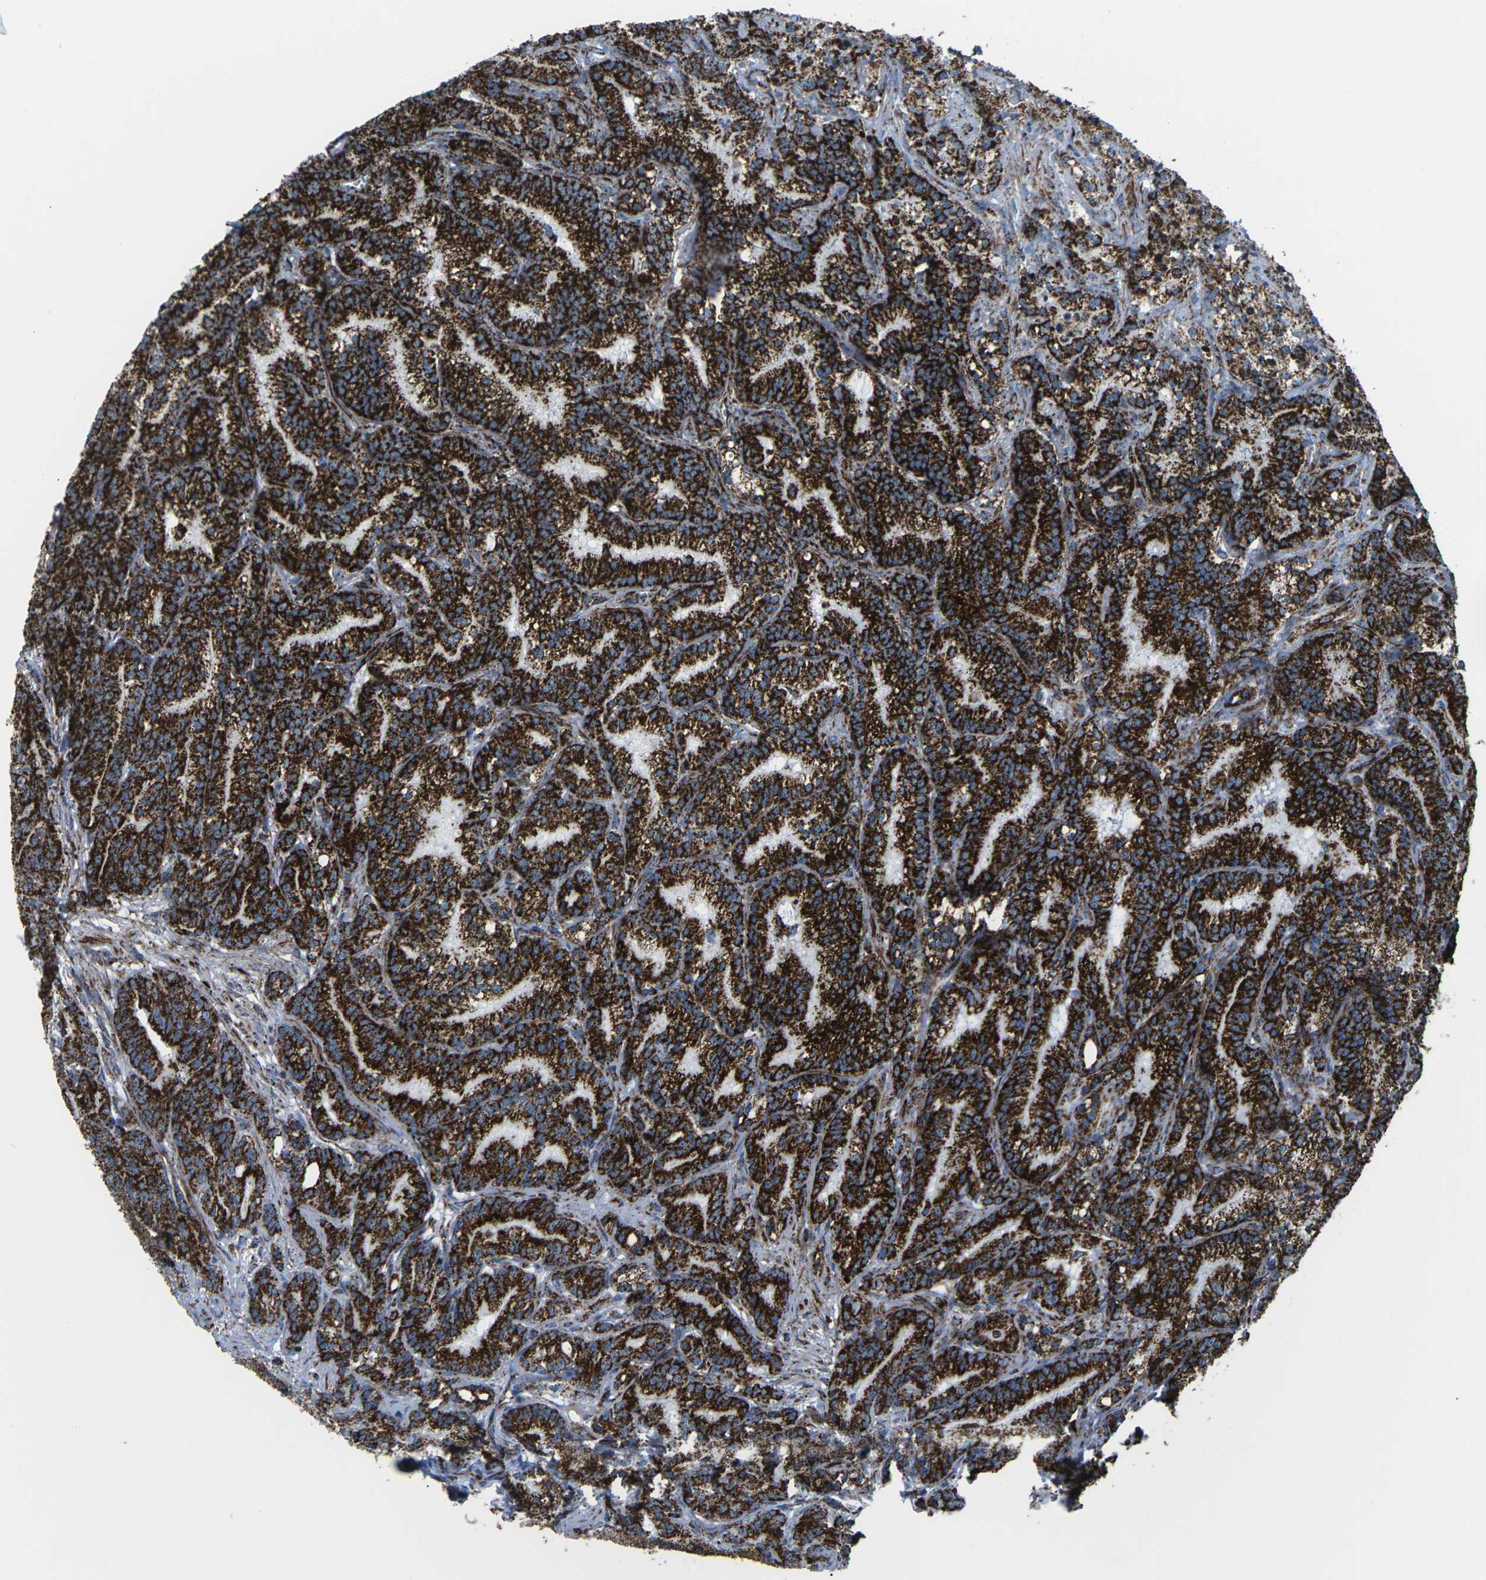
{"staining": {"intensity": "strong", "quantity": ">75%", "location": "cytoplasmic/membranous"}, "tissue": "prostate cancer", "cell_type": "Tumor cells", "image_type": "cancer", "snomed": [{"axis": "morphology", "description": "Adenocarcinoma, Low grade"}, {"axis": "topography", "description": "Prostate"}], "caption": "A high amount of strong cytoplasmic/membranous positivity is present in about >75% of tumor cells in adenocarcinoma (low-grade) (prostate) tissue.", "gene": "MT-CO2", "patient": {"sex": "male", "age": 89}}